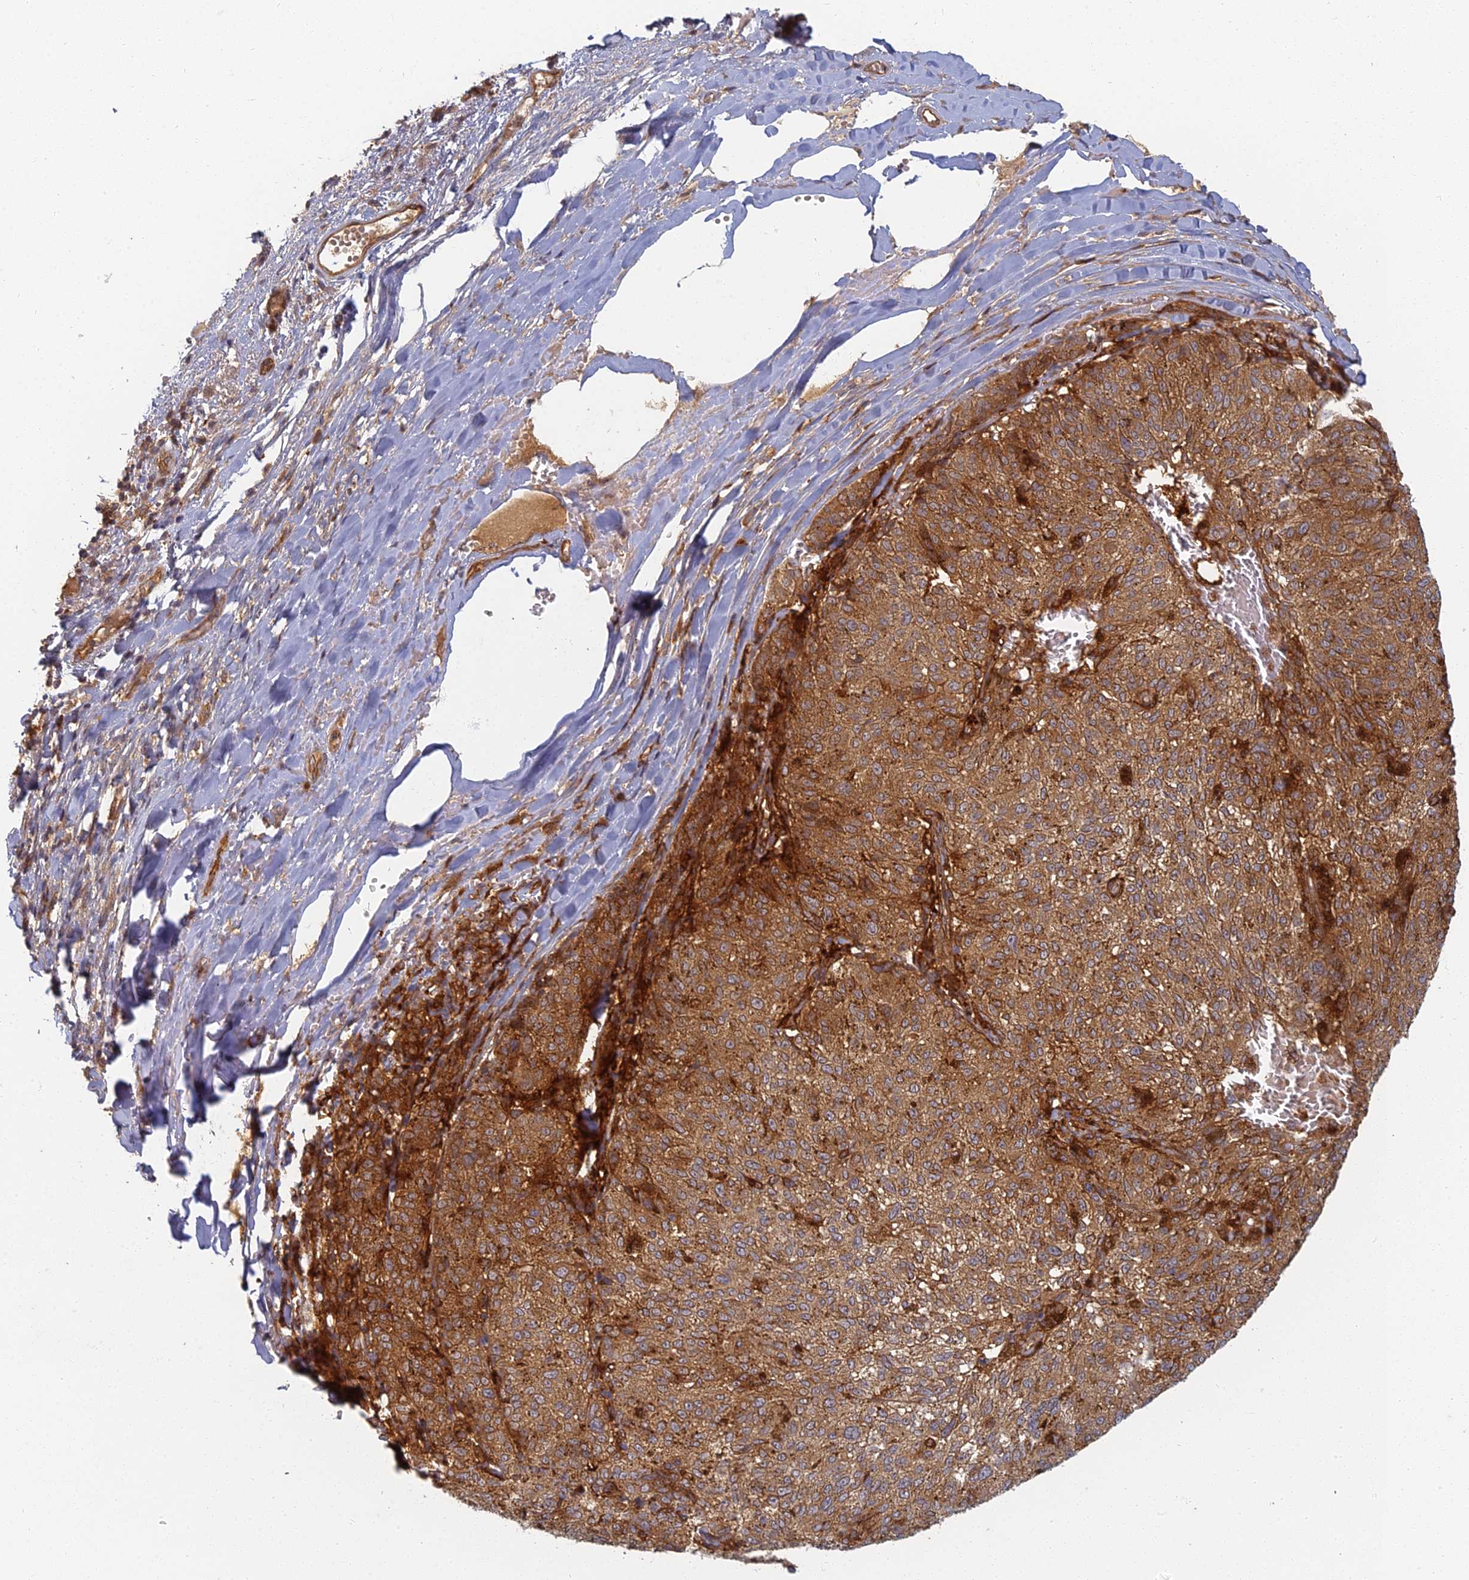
{"staining": {"intensity": "moderate", "quantity": ">75%", "location": "cytoplasmic/membranous"}, "tissue": "melanoma", "cell_type": "Tumor cells", "image_type": "cancer", "snomed": [{"axis": "morphology", "description": "Malignant melanoma, NOS"}, {"axis": "topography", "description": "Skin"}], "caption": "Immunohistochemistry (IHC) (DAB) staining of malignant melanoma displays moderate cytoplasmic/membranous protein staining in about >75% of tumor cells.", "gene": "INO80D", "patient": {"sex": "female", "age": 72}}